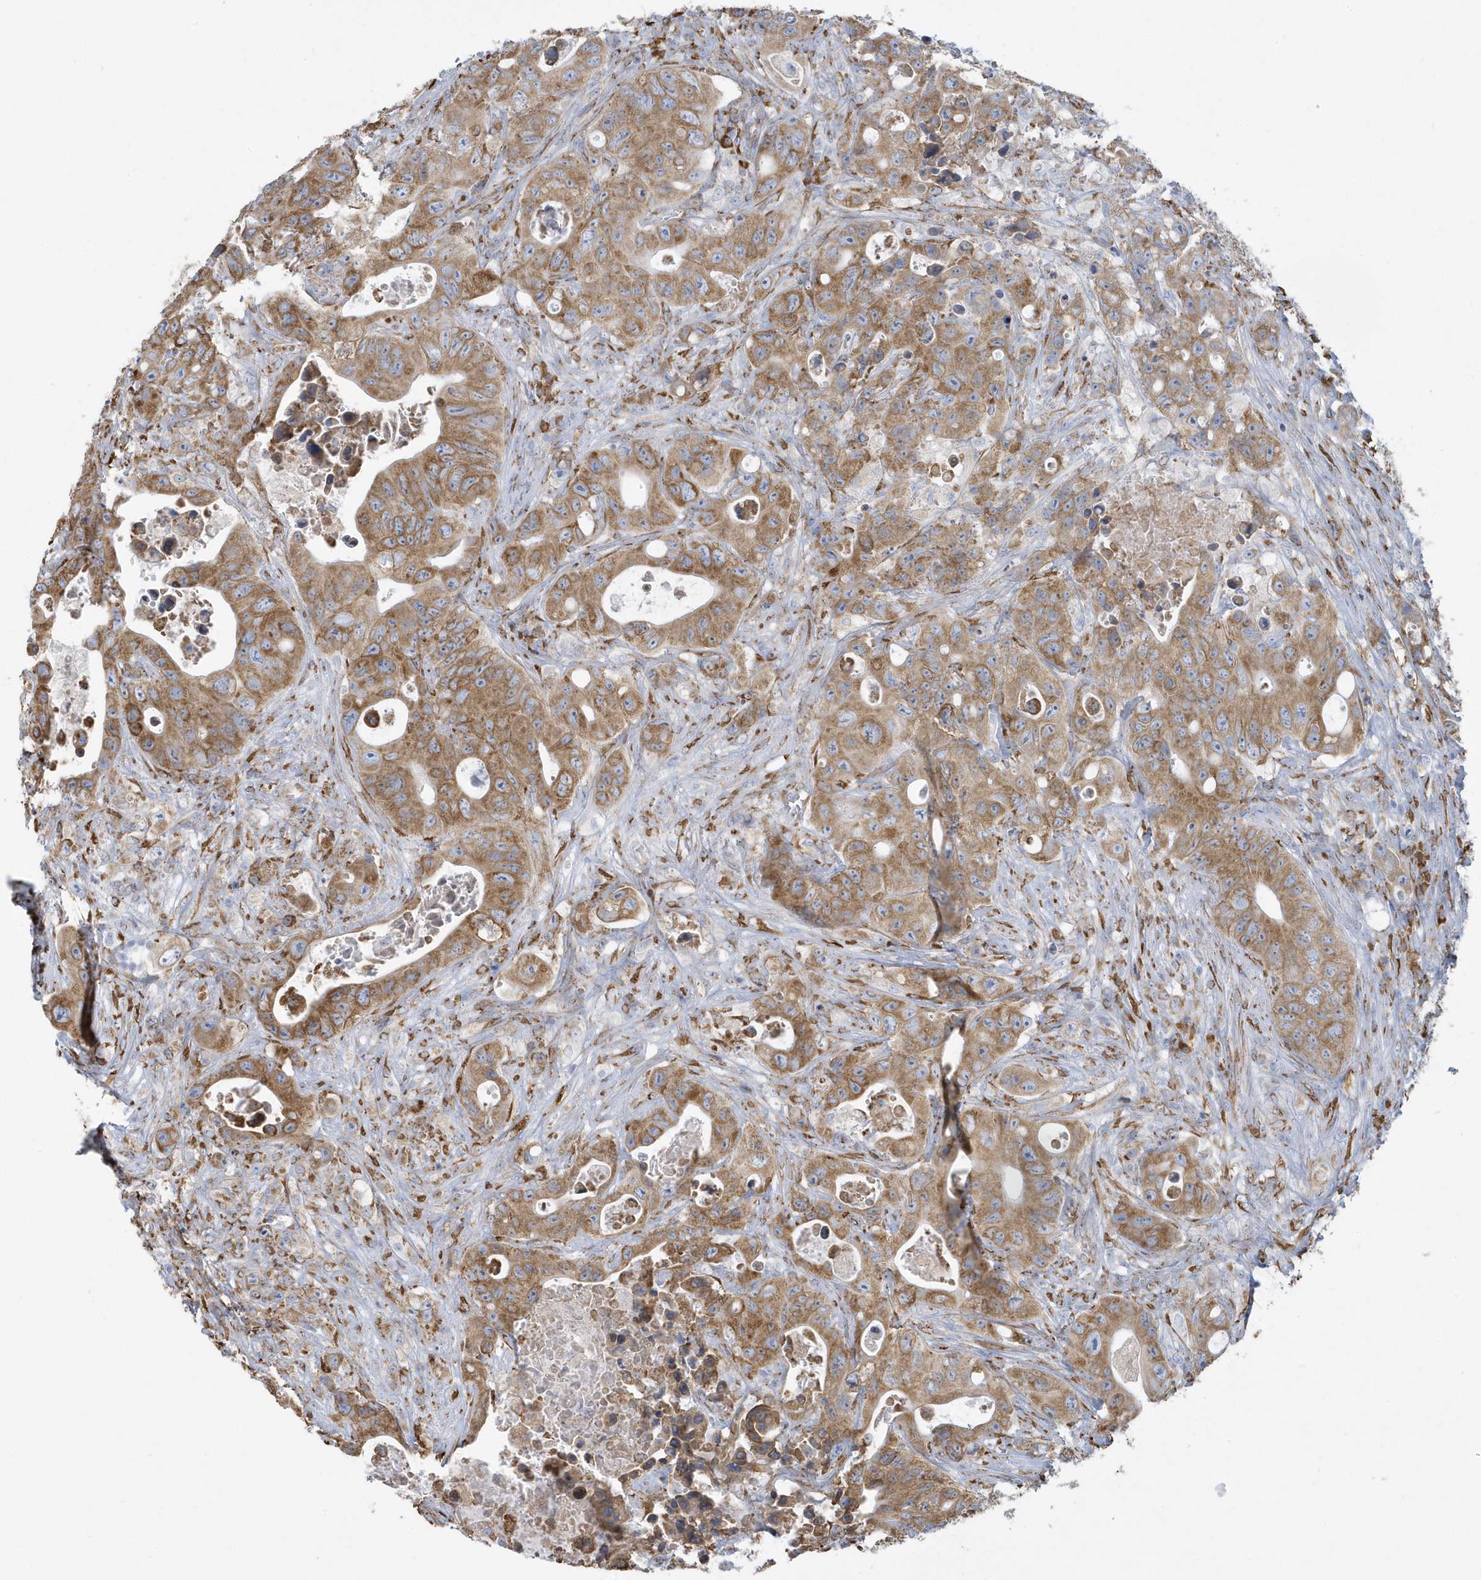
{"staining": {"intensity": "moderate", "quantity": ">75%", "location": "cytoplasmic/membranous"}, "tissue": "colorectal cancer", "cell_type": "Tumor cells", "image_type": "cancer", "snomed": [{"axis": "morphology", "description": "Adenocarcinoma, NOS"}, {"axis": "topography", "description": "Colon"}], "caption": "Immunohistochemistry micrograph of human colorectal adenocarcinoma stained for a protein (brown), which exhibits medium levels of moderate cytoplasmic/membranous staining in approximately >75% of tumor cells.", "gene": "DCAF1", "patient": {"sex": "female", "age": 46}}